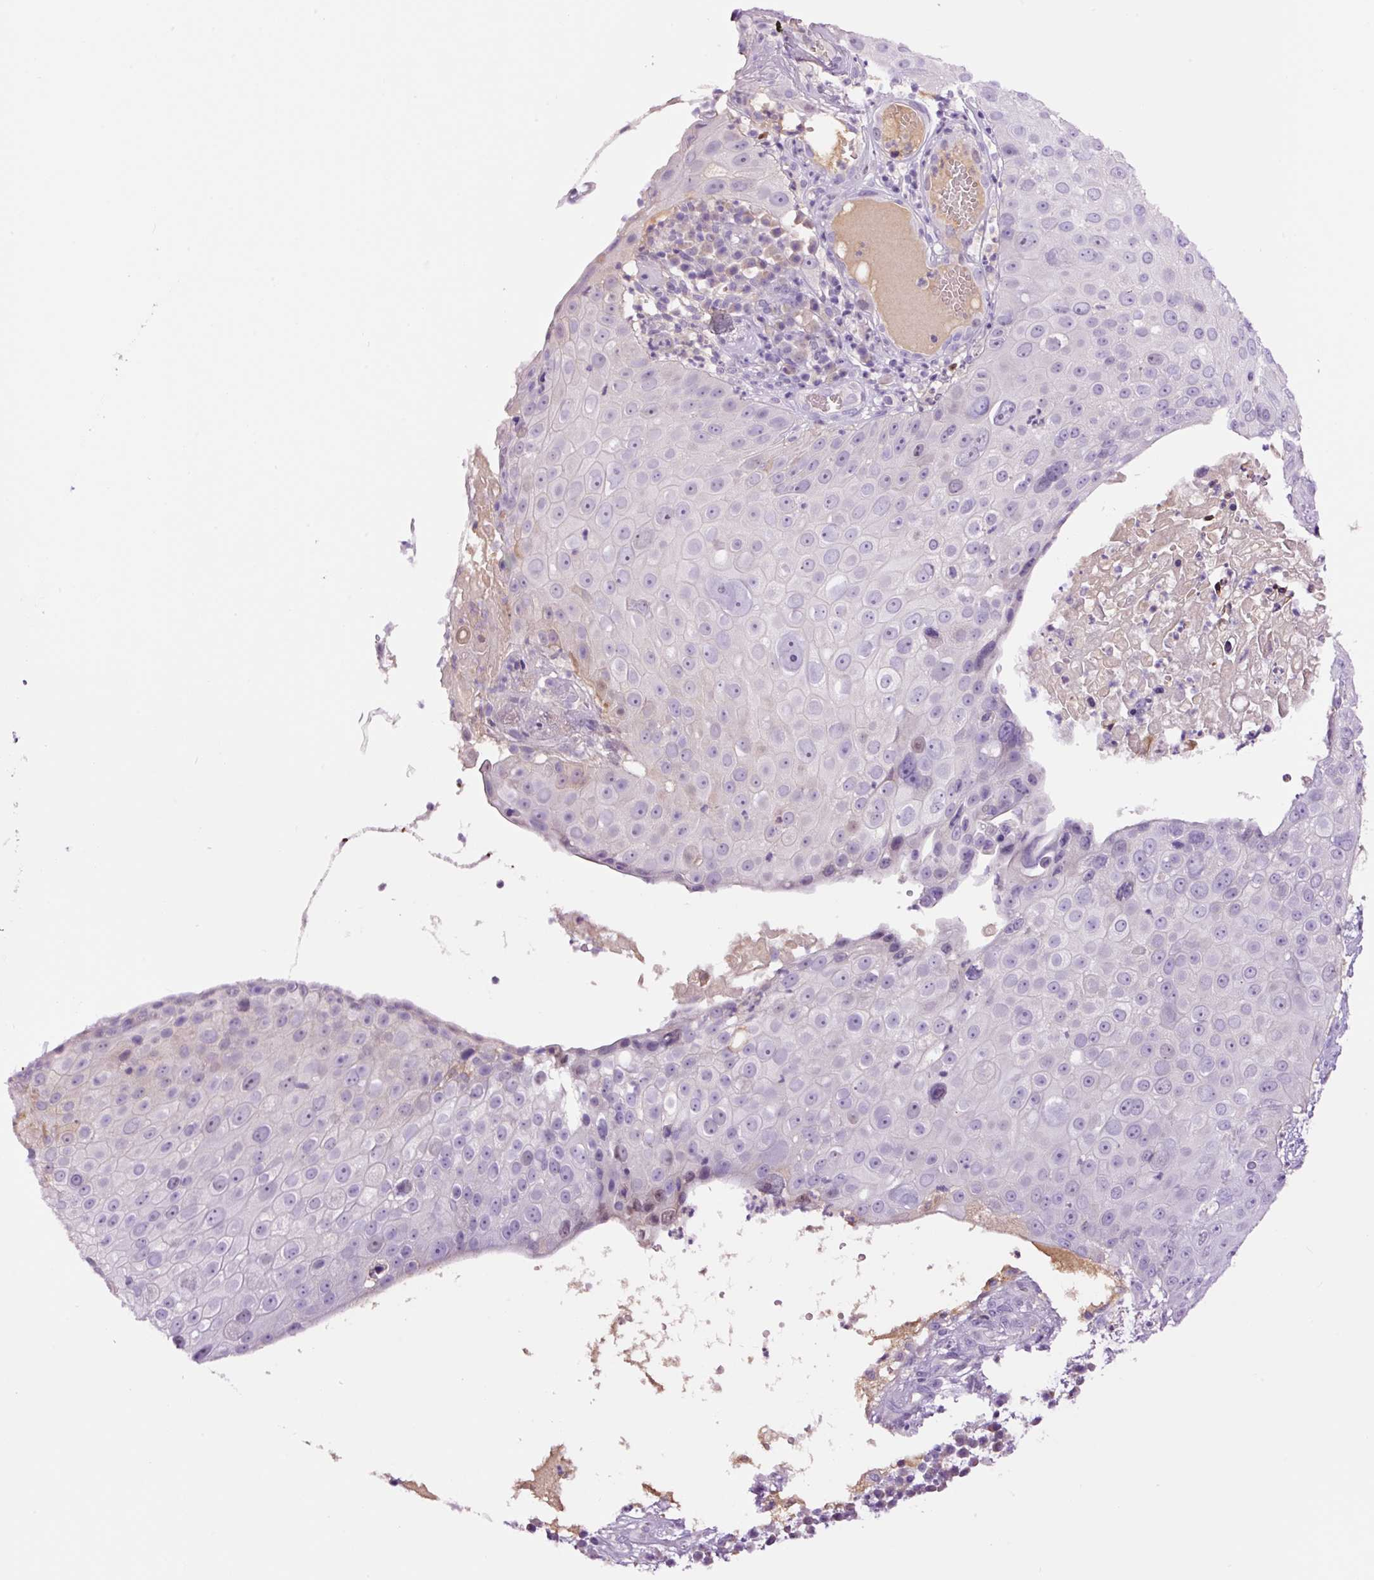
{"staining": {"intensity": "negative", "quantity": "none", "location": "none"}, "tissue": "skin cancer", "cell_type": "Tumor cells", "image_type": "cancer", "snomed": [{"axis": "morphology", "description": "Squamous cell carcinoma, NOS"}, {"axis": "topography", "description": "Skin"}], "caption": "Micrograph shows no protein positivity in tumor cells of skin cancer (squamous cell carcinoma) tissue.", "gene": "DPPA4", "patient": {"sex": "male", "age": 71}}